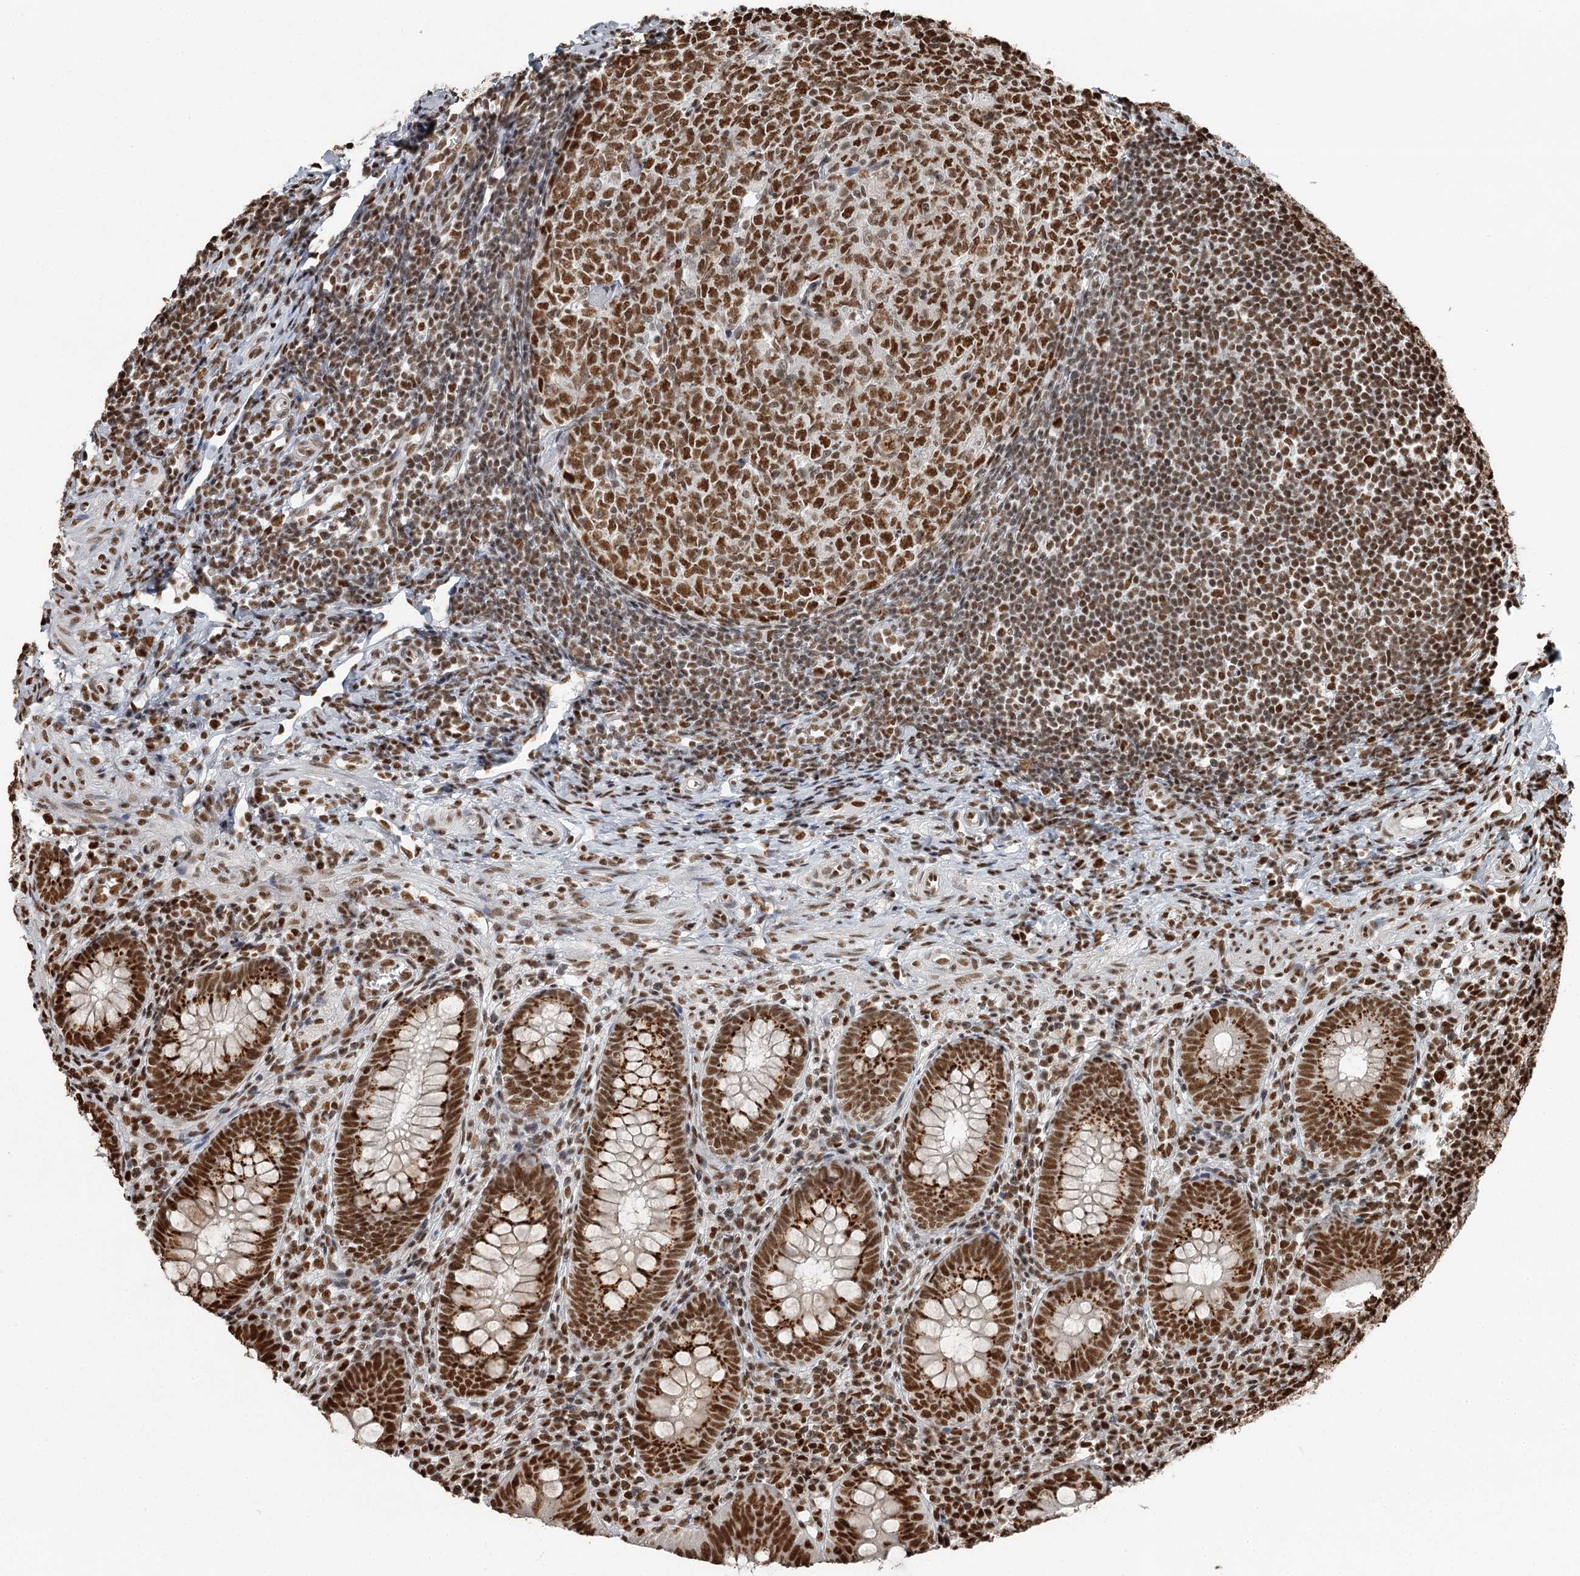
{"staining": {"intensity": "strong", "quantity": ">75%", "location": "nuclear"}, "tissue": "appendix", "cell_type": "Glandular cells", "image_type": "normal", "snomed": [{"axis": "morphology", "description": "Normal tissue, NOS"}, {"axis": "topography", "description": "Appendix"}], "caption": "Immunohistochemistry image of benign human appendix stained for a protein (brown), which displays high levels of strong nuclear staining in about >75% of glandular cells.", "gene": "RBBP7", "patient": {"sex": "male", "age": 14}}